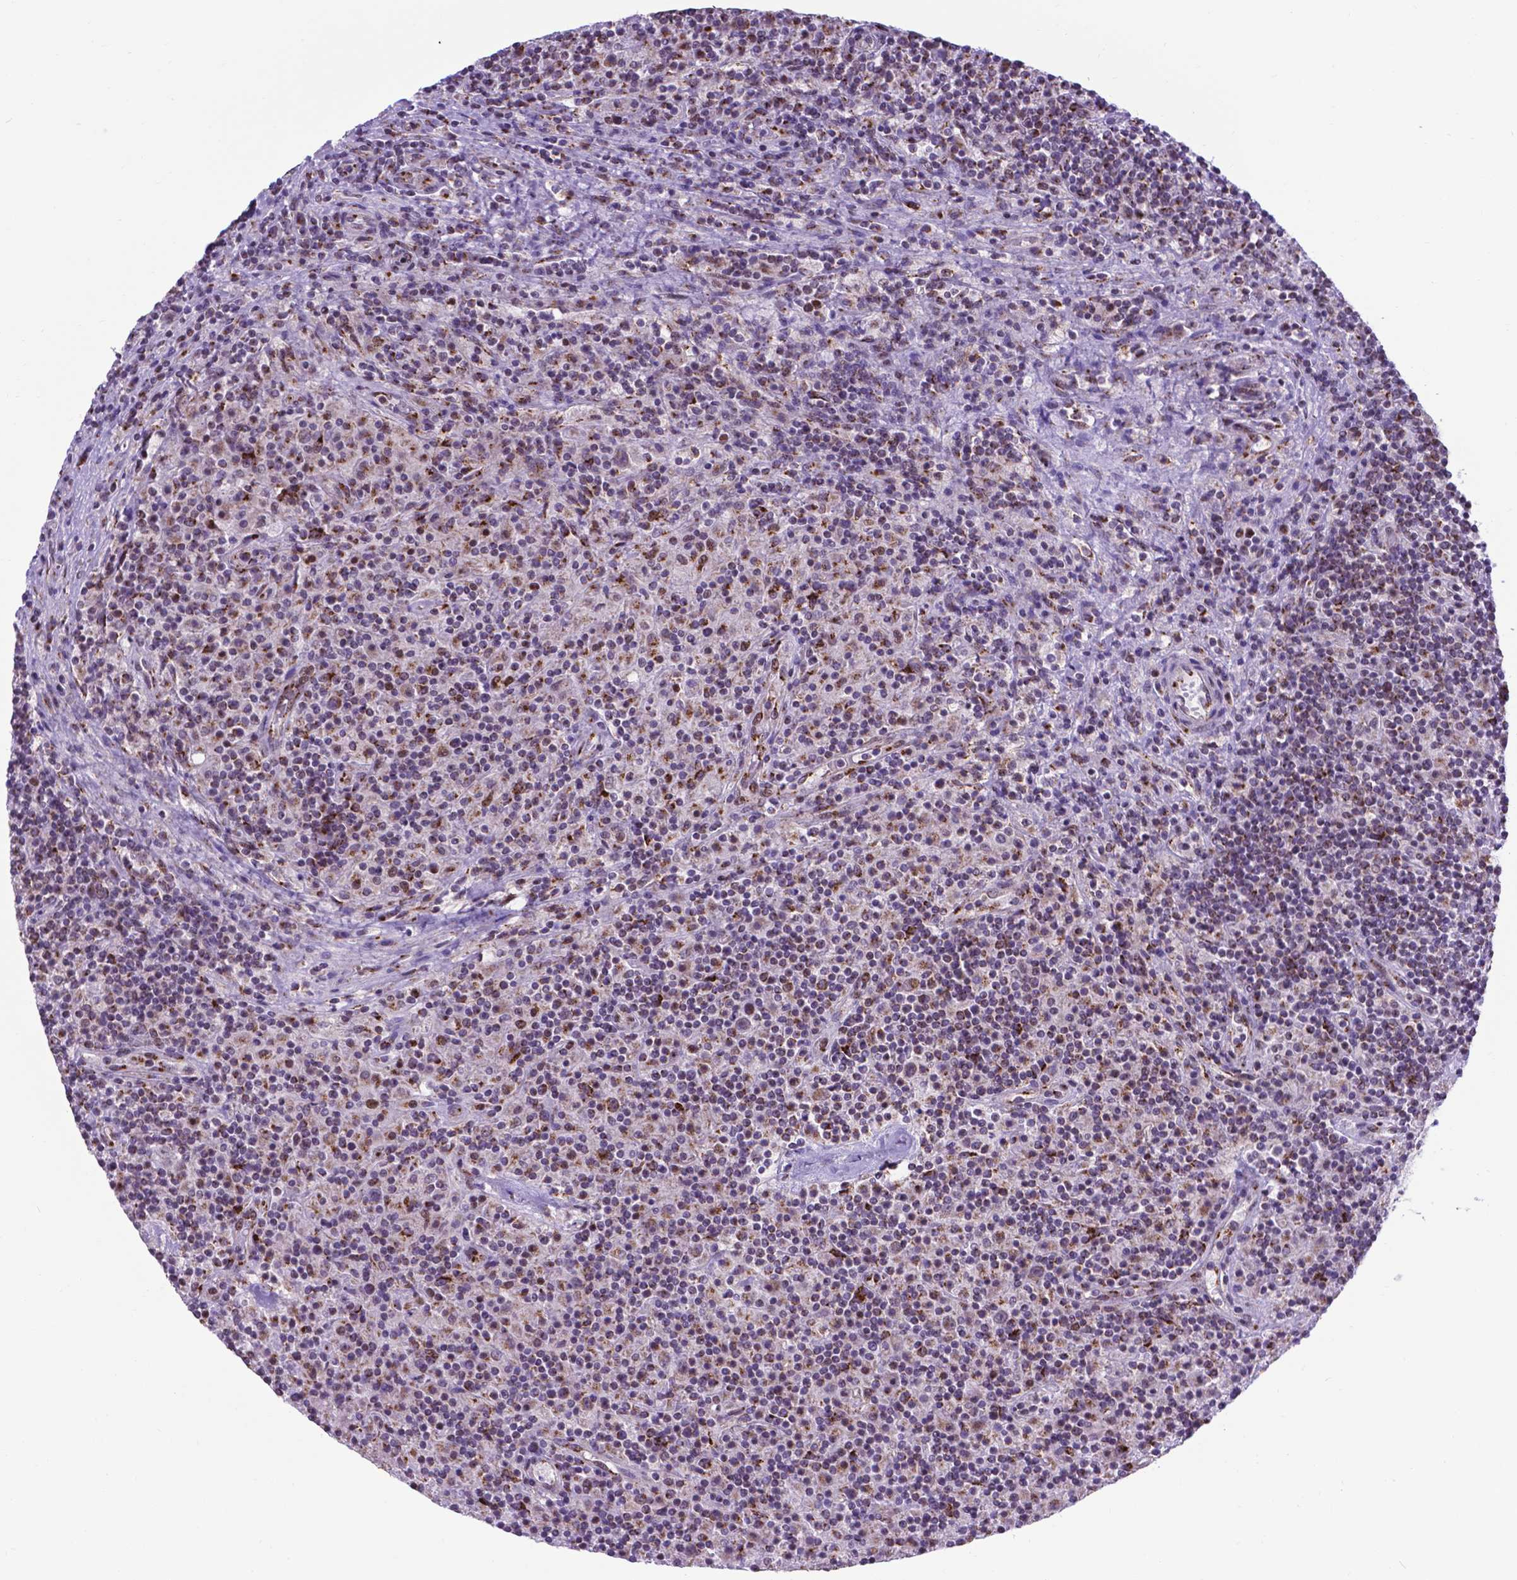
{"staining": {"intensity": "moderate", "quantity": ">75%", "location": "cytoplasmic/membranous"}, "tissue": "lymphoma", "cell_type": "Tumor cells", "image_type": "cancer", "snomed": [{"axis": "morphology", "description": "Hodgkin's disease, NOS"}, {"axis": "topography", "description": "Lymph node"}], "caption": "Moderate cytoplasmic/membranous staining for a protein is appreciated in approximately >75% of tumor cells of Hodgkin's disease using immunohistochemistry (IHC).", "gene": "MRPL10", "patient": {"sex": "male", "age": 70}}